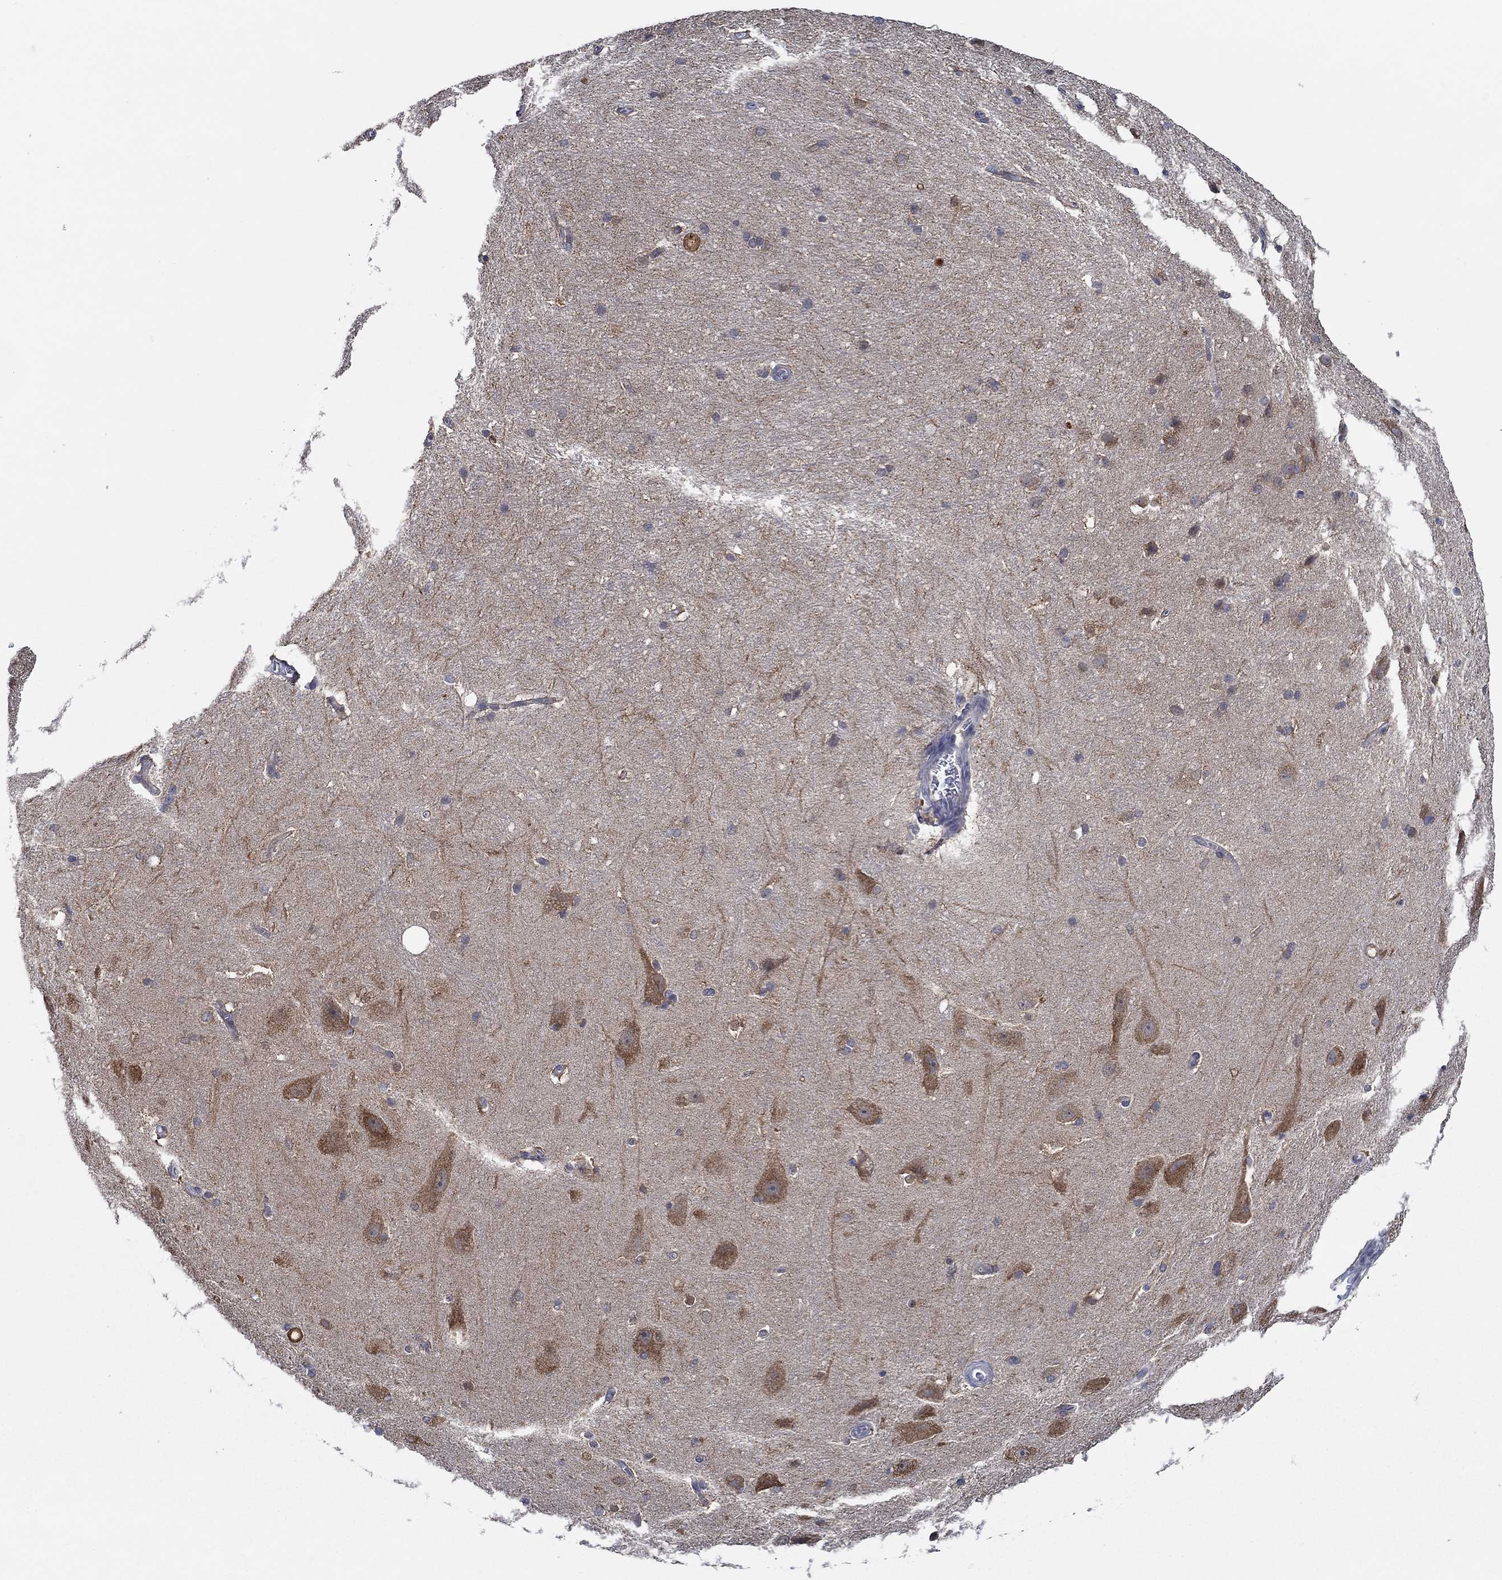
{"staining": {"intensity": "moderate", "quantity": "<25%", "location": "cytoplasmic/membranous"}, "tissue": "hippocampus", "cell_type": "Glial cells", "image_type": "normal", "snomed": [{"axis": "morphology", "description": "Normal tissue, NOS"}, {"axis": "topography", "description": "Cerebral cortex"}, {"axis": "topography", "description": "Hippocampus"}], "caption": "Moderate cytoplasmic/membranous staining is appreciated in approximately <25% of glial cells in normal hippocampus.", "gene": "DACT1", "patient": {"sex": "female", "age": 19}}